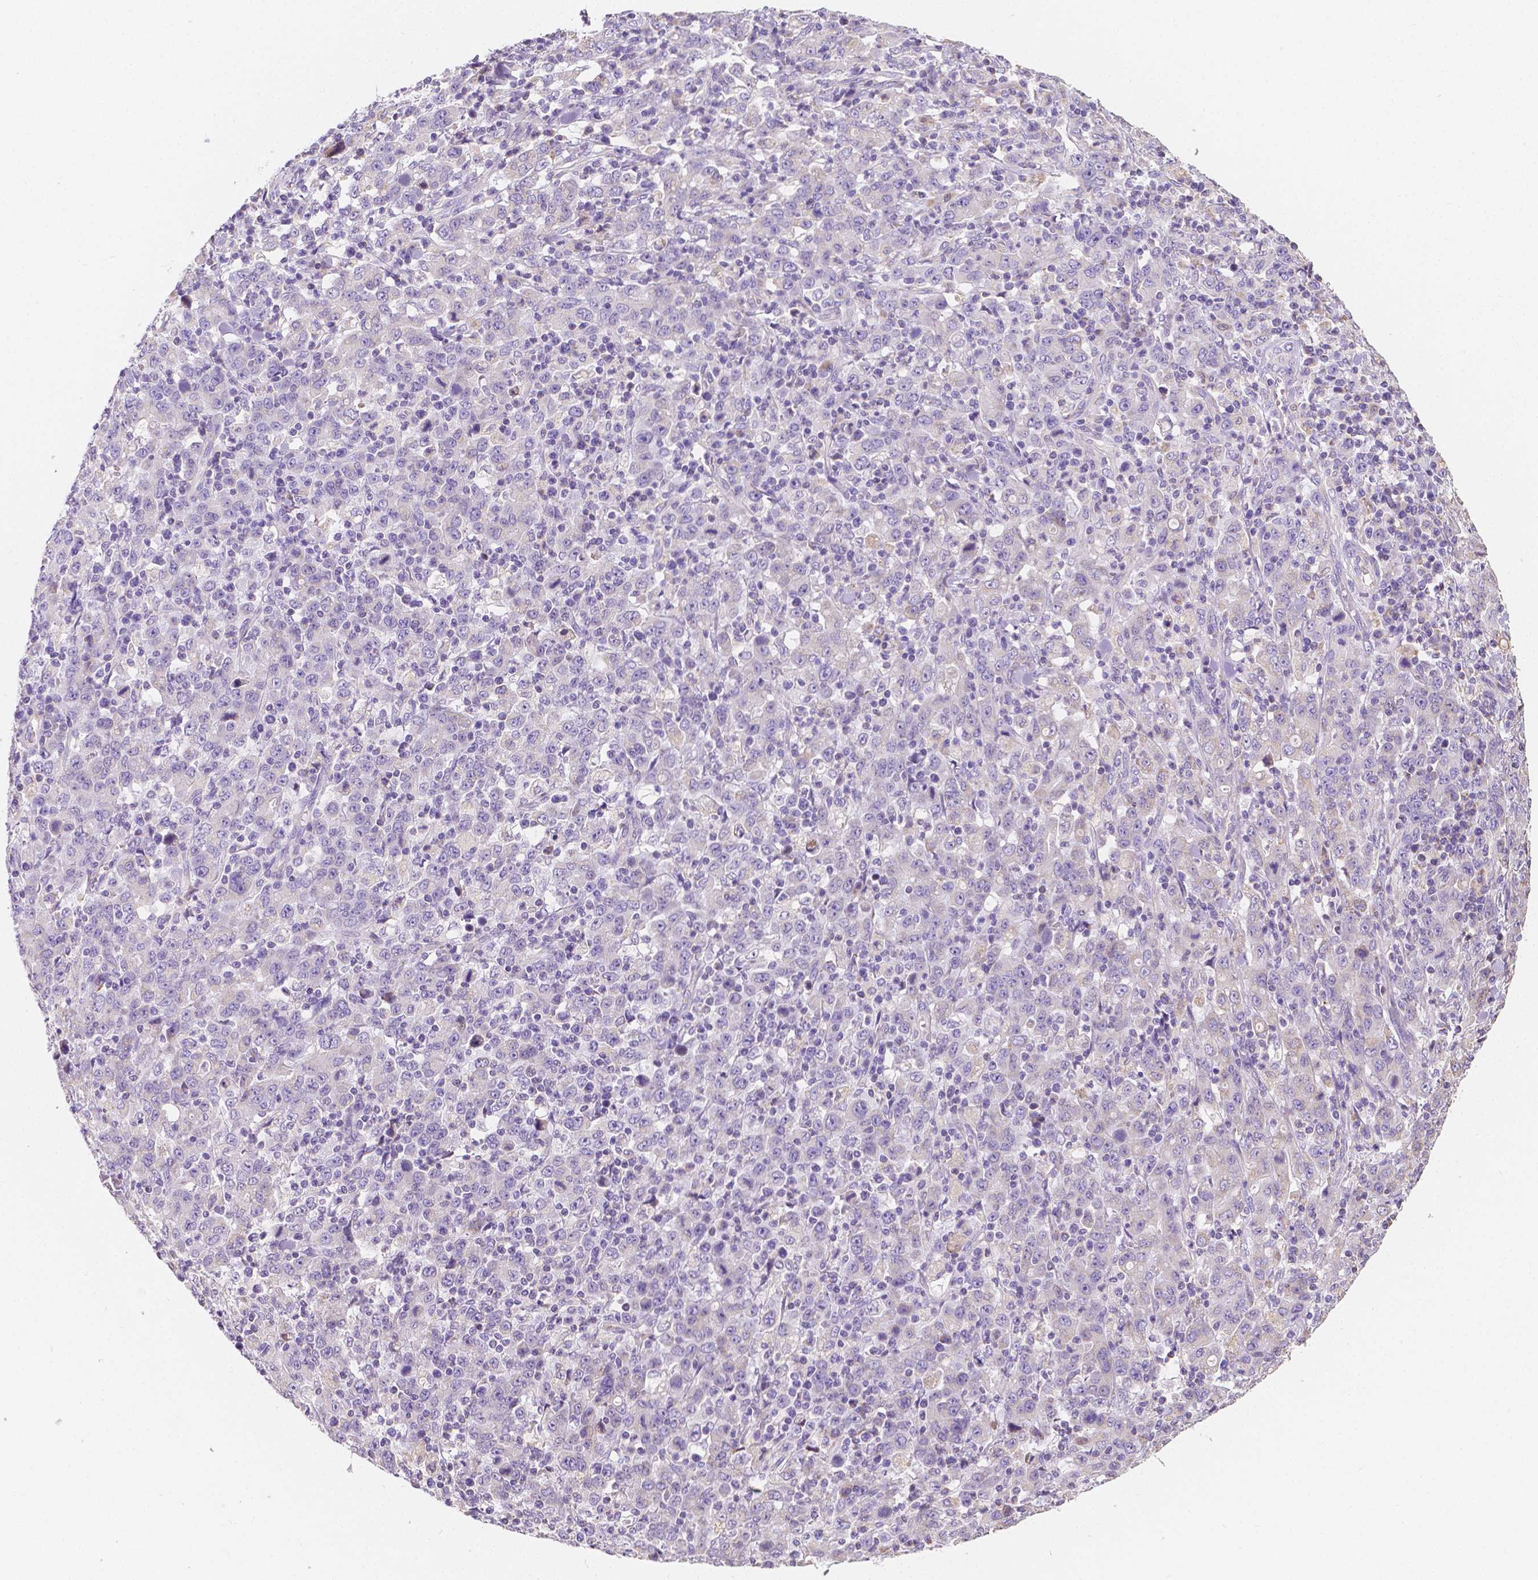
{"staining": {"intensity": "negative", "quantity": "none", "location": "none"}, "tissue": "stomach cancer", "cell_type": "Tumor cells", "image_type": "cancer", "snomed": [{"axis": "morphology", "description": "Adenocarcinoma, NOS"}, {"axis": "topography", "description": "Stomach, upper"}], "caption": "IHC photomicrograph of adenocarcinoma (stomach) stained for a protein (brown), which shows no staining in tumor cells.", "gene": "TMEM130", "patient": {"sex": "male", "age": 69}}